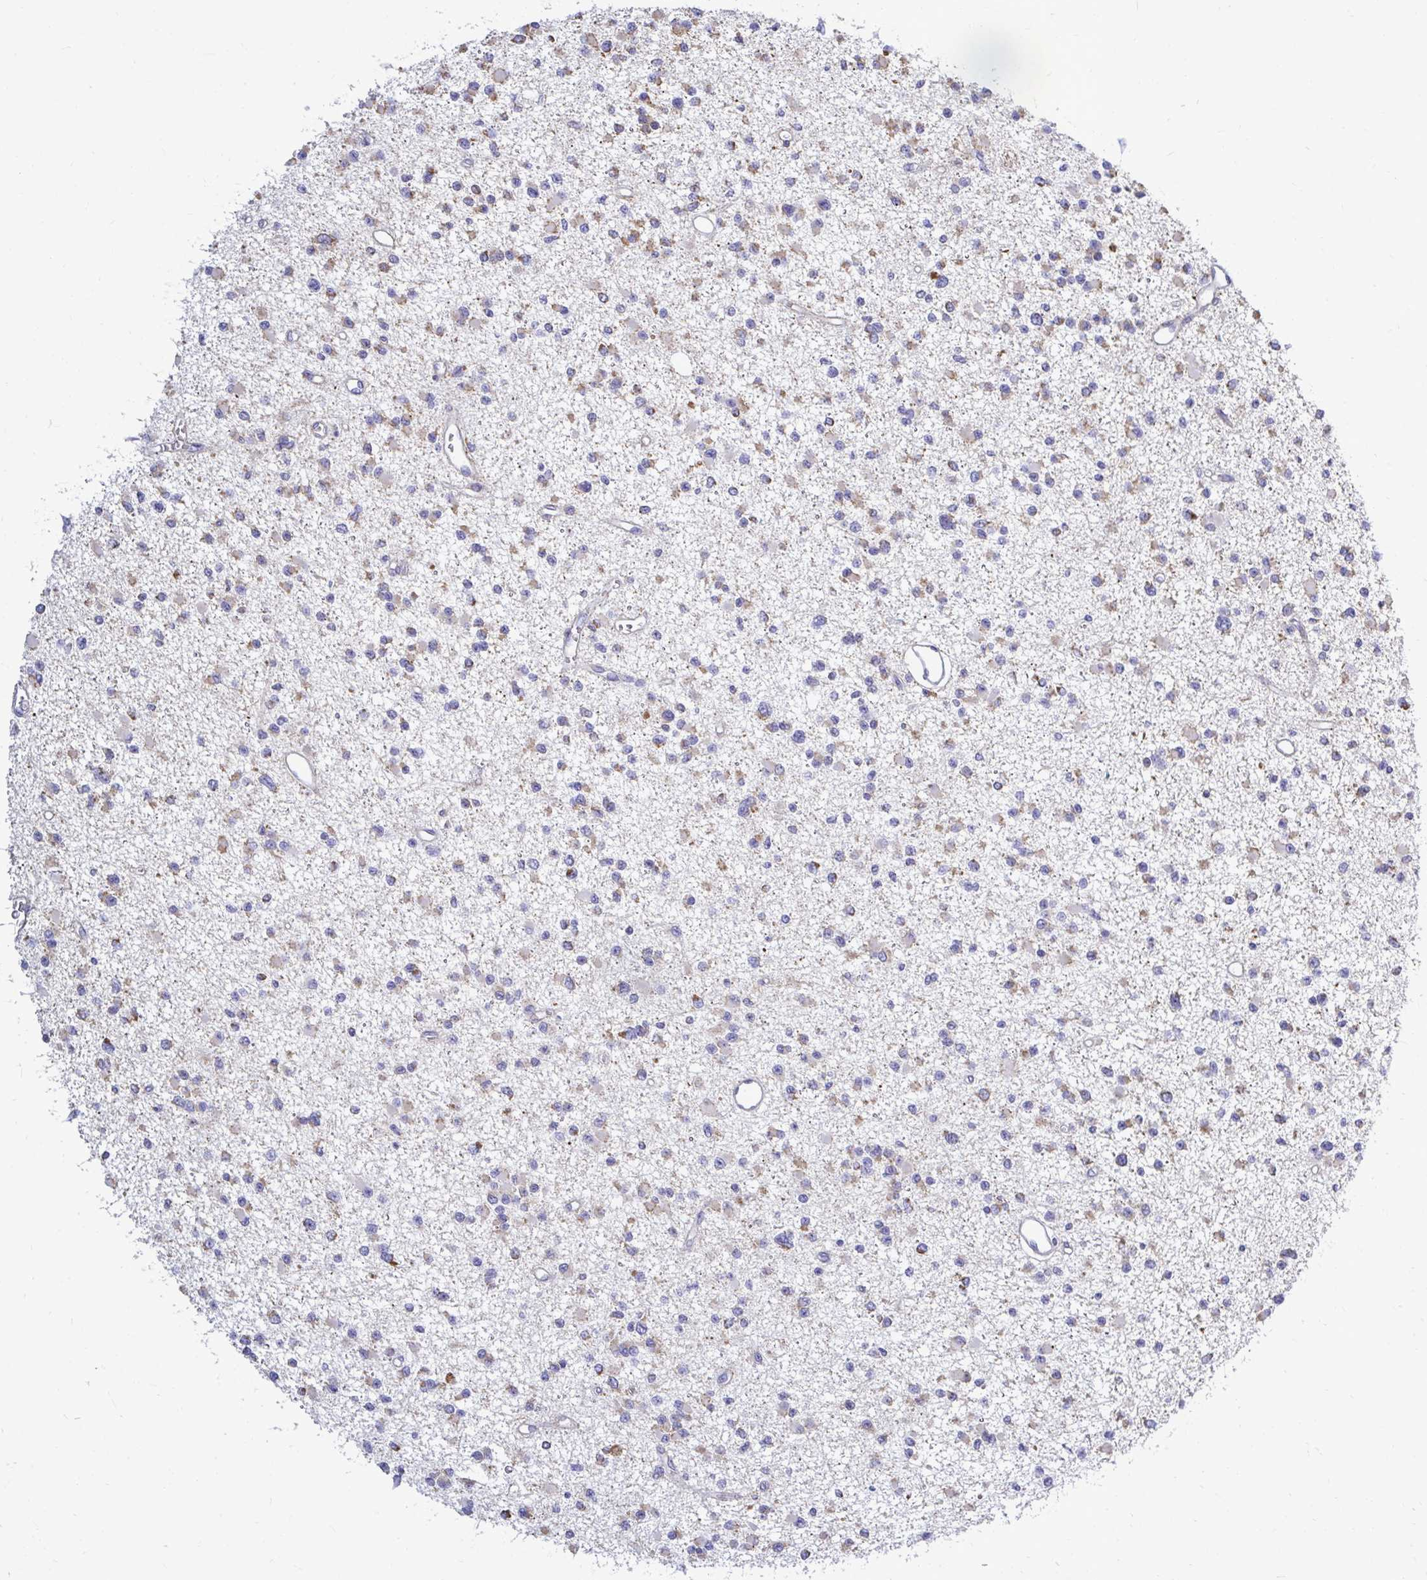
{"staining": {"intensity": "weak", "quantity": "25%-75%", "location": "cytoplasmic/membranous"}, "tissue": "glioma", "cell_type": "Tumor cells", "image_type": "cancer", "snomed": [{"axis": "morphology", "description": "Glioma, malignant, Low grade"}, {"axis": "topography", "description": "Brain"}], "caption": "Immunohistochemical staining of human malignant low-grade glioma reveals weak cytoplasmic/membranous protein staining in about 25%-75% of tumor cells.", "gene": "OR10R2", "patient": {"sex": "female", "age": 22}}